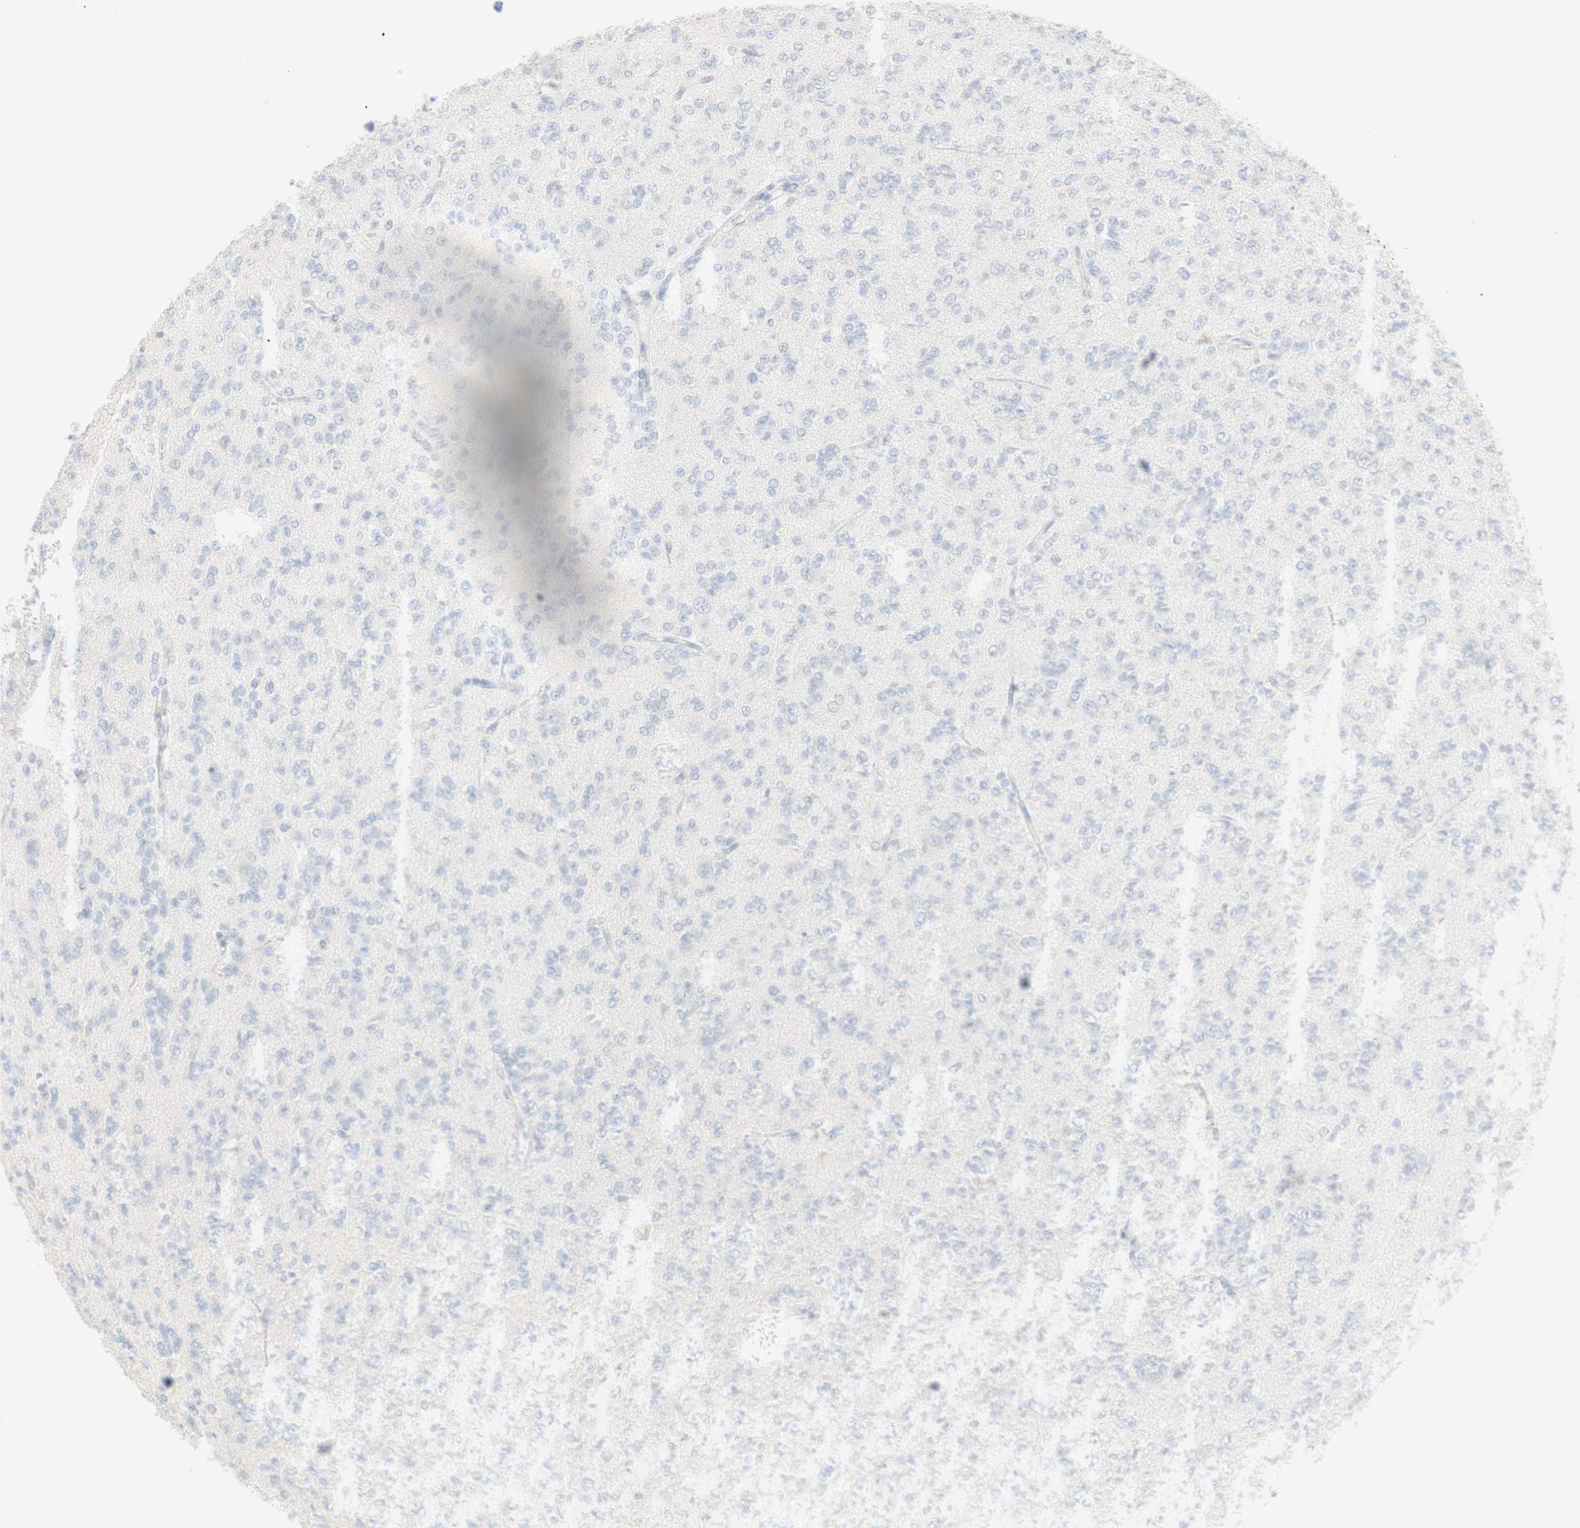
{"staining": {"intensity": "negative", "quantity": "none", "location": "none"}, "tissue": "glioma", "cell_type": "Tumor cells", "image_type": "cancer", "snomed": [{"axis": "morphology", "description": "Glioma, malignant, Low grade"}, {"axis": "topography", "description": "Brain"}], "caption": "Protein analysis of glioma displays no significant staining in tumor cells.", "gene": "B4GALNT3", "patient": {"sex": "male", "age": 38}}